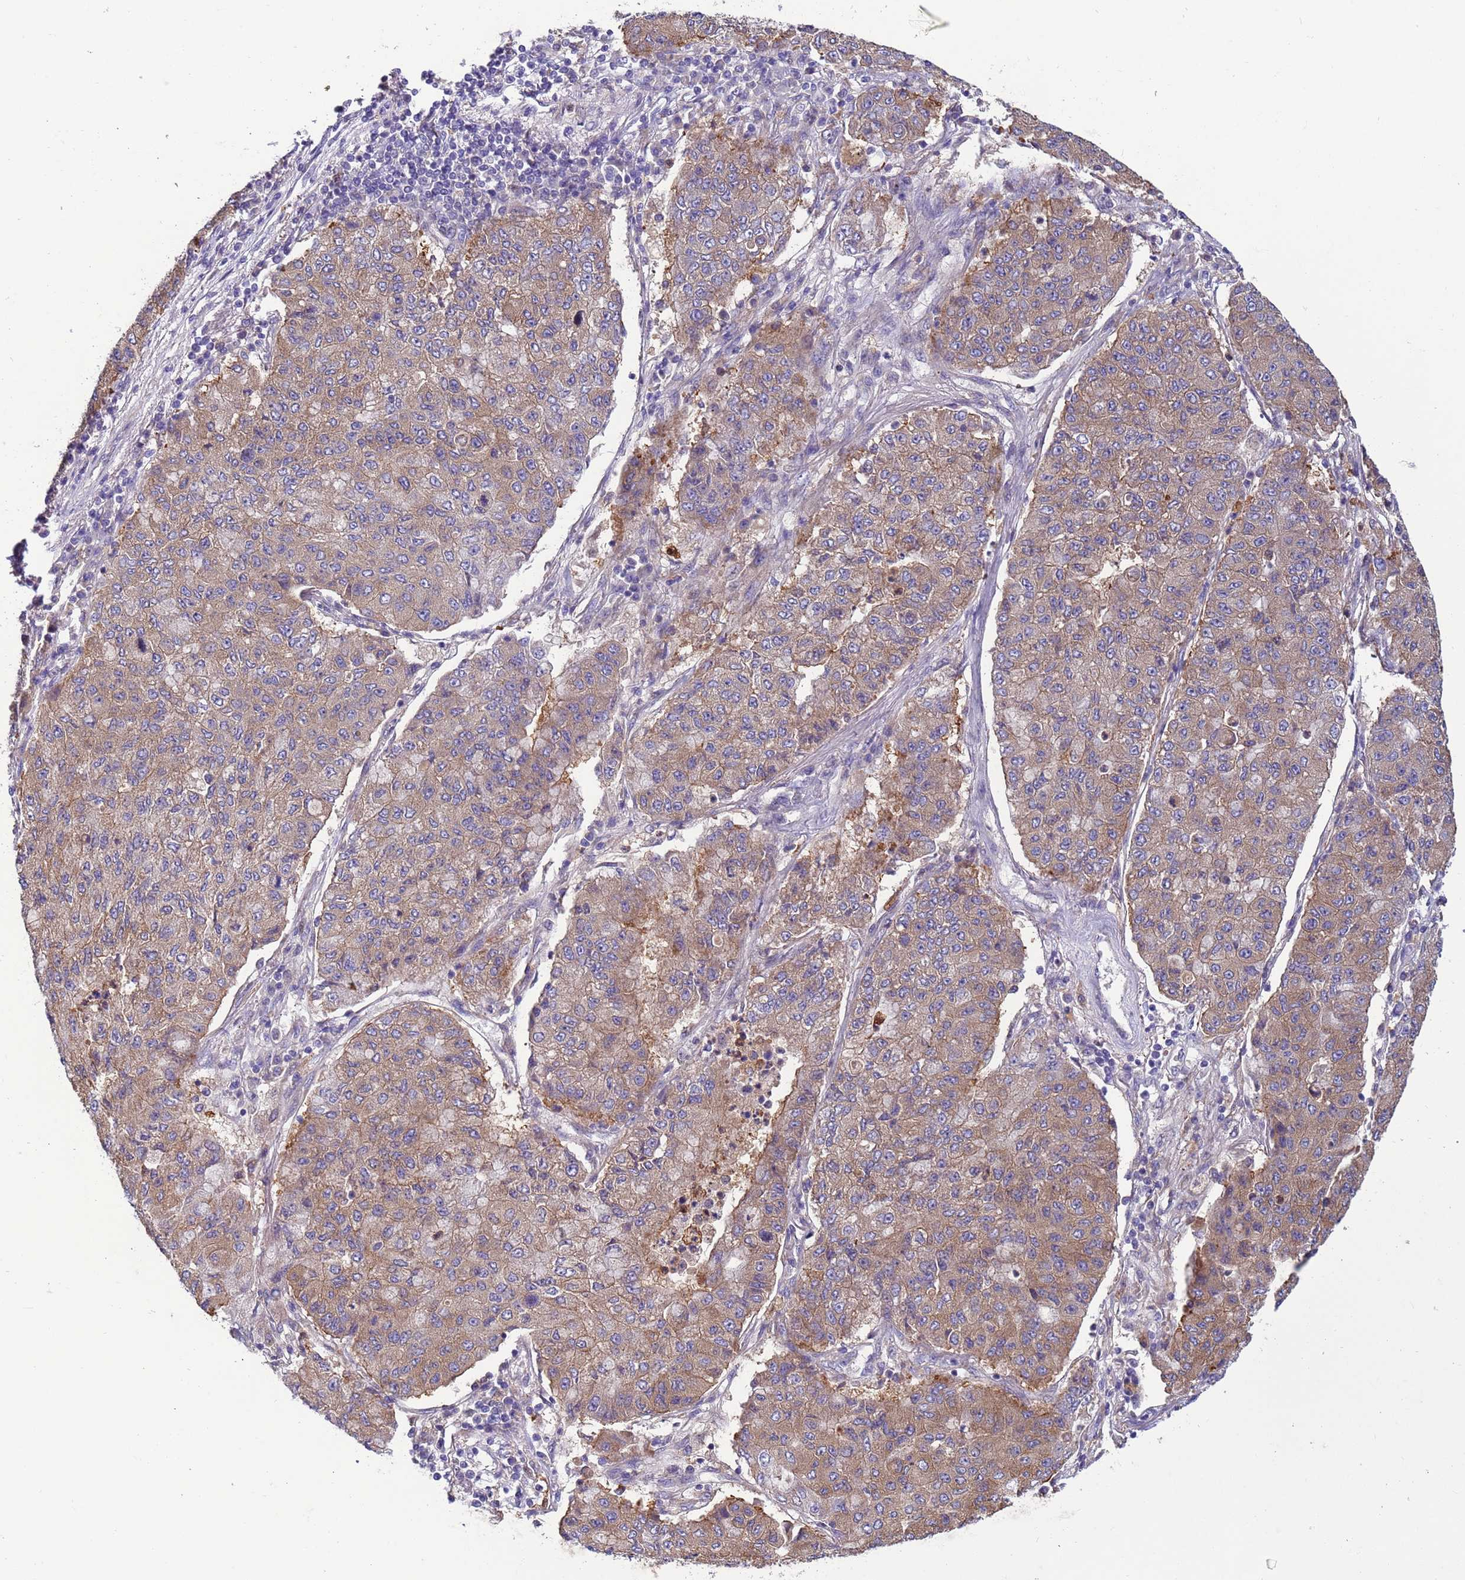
{"staining": {"intensity": "weak", "quantity": ">75%", "location": "cytoplasmic/membranous"}, "tissue": "lung cancer", "cell_type": "Tumor cells", "image_type": "cancer", "snomed": [{"axis": "morphology", "description": "Squamous cell carcinoma, NOS"}, {"axis": "topography", "description": "Lung"}], "caption": "Protein staining of lung squamous cell carcinoma tissue demonstrates weak cytoplasmic/membranous expression in about >75% of tumor cells.", "gene": "PAQR7", "patient": {"sex": "male", "age": 74}}